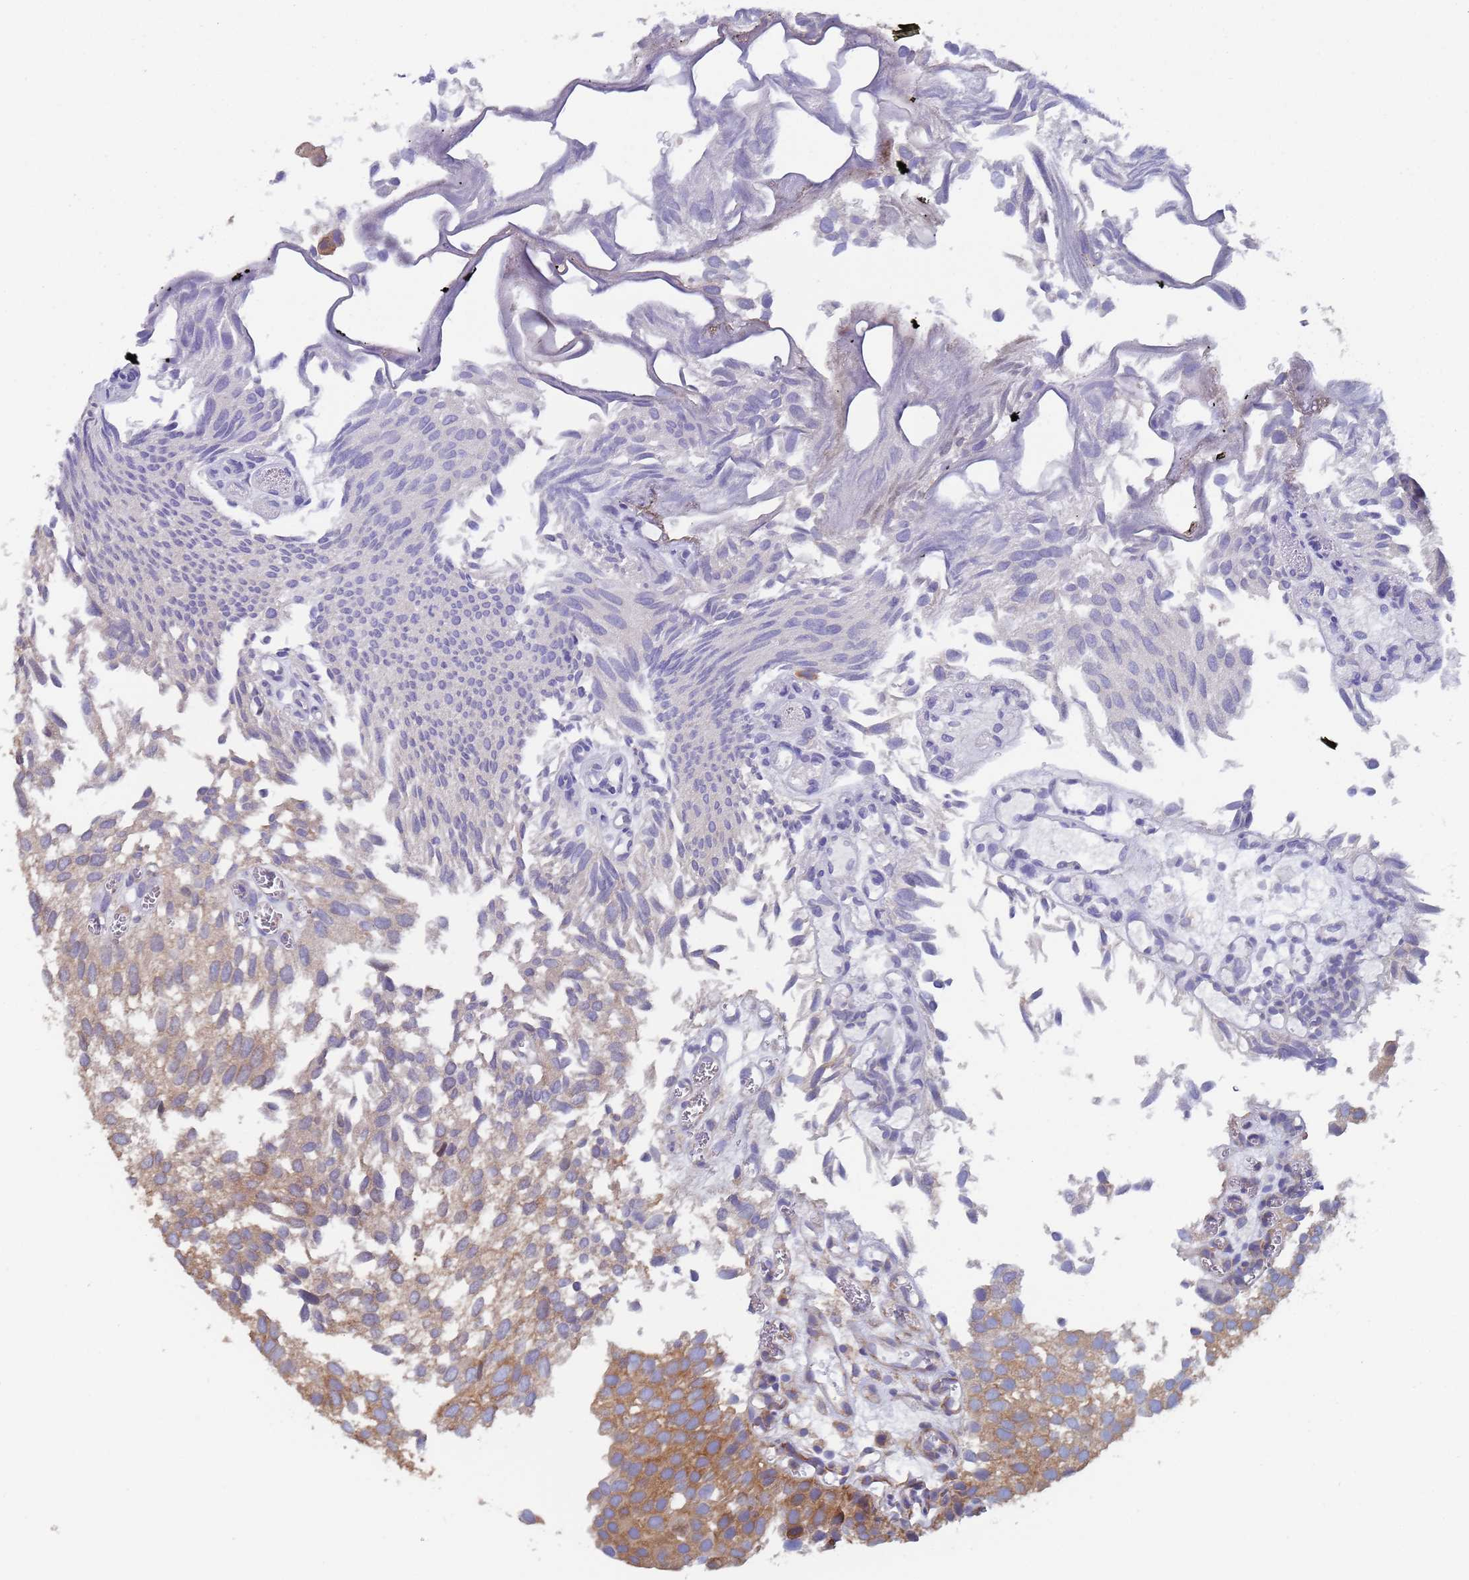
{"staining": {"intensity": "moderate", "quantity": "<25%", "location": "cytoplasmic/membranous"}, "tissue": "urothelial cancer", "cell_type": "Tumor cells", "image_type": "cancer", "snomed": [{"axis": "morphology", "description": "Urothelial carcinoma, Low grade"}, {"axis": "topography", "description": "Urinary bladder"}], "caption": "An image of low-grade urothelial carcinoma stained for a protein exhibits moderate cytoplasmic/membranous brown staining in tumor cells. The staining is performed using DAB (3,3'-diaminobenzidine) brown chromogen to label protein expression. The nuclei are counter-stained blue using hematoxylin.", "gene": "ZNF844", "patient": {"sex": "male", "age": 88}}